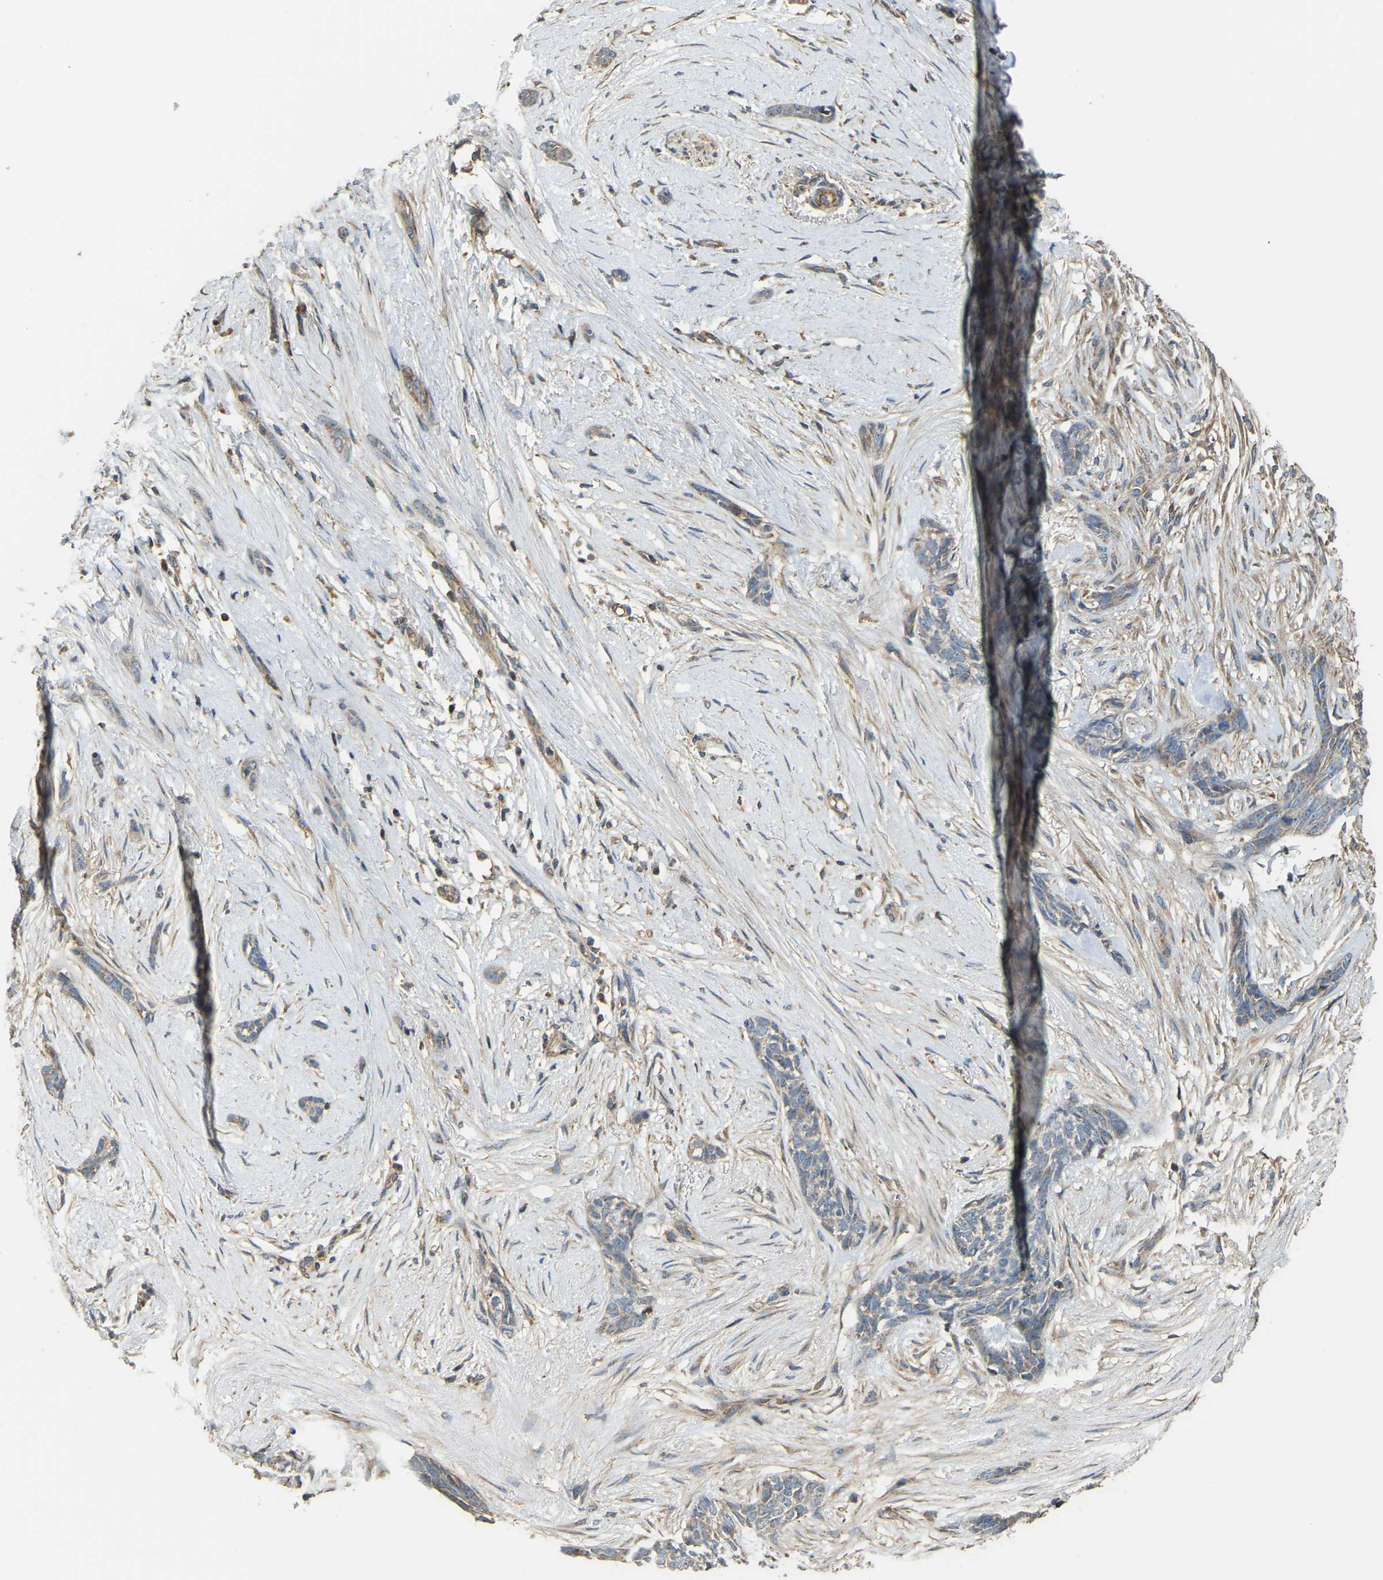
{"staining": {"intensity": "moderate", "quantity": "<25%", "location": "cytoplasmic/membranous"}, "tissue": "skin cancer", "cell_type": "Tumor cells", "image_type": "cancer", "snomed": [{"axis": "morphology", "description": "Basal cell carcinoma"}, {"axis": "morphology", "description": "Adnexal tumor, benign"}, {"axis": "topography", "description": "Skin"}], "caption": "Basal cell carcinoma (skin) stained for a protein displays moderate cytoplasmic/membranous positivity in tumor cells. The protein of interest is shown in brown color, while the nuclei are stained blue.", "gene": "GNG2", "patient": {"sex": "female", "age": 42}}